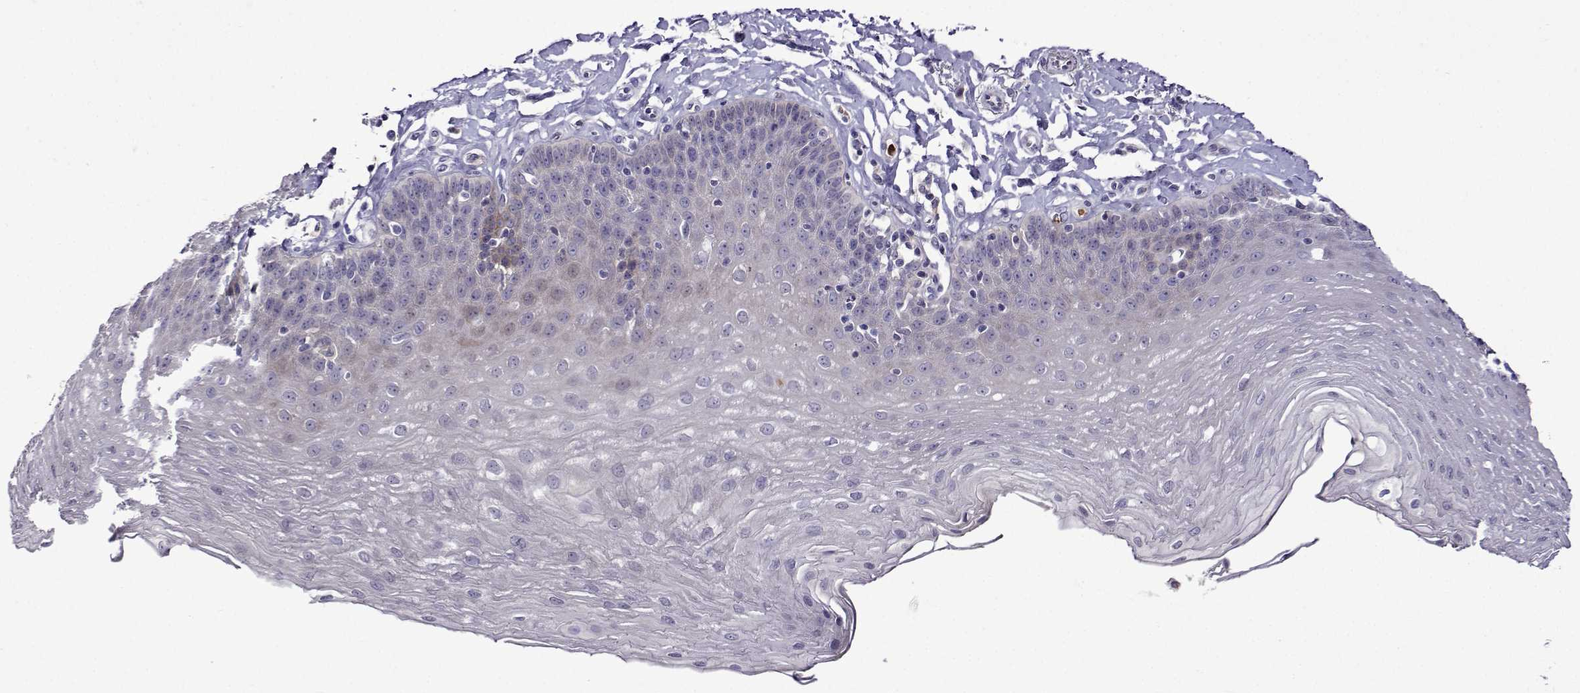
{"staining": {"intensity": "negative", "quantity": "none", "location": "none"}, "tissue": "esophagus", "cell_type": "Squamous epithelial cells", "image_type": "normal", "snomed": [{"axis": "morphology", "description": "Normal tissue, NOS"}, {"axis": "topography", "description": "Esophagus"}], "caption": "Protein analysis of normal esophagus exhibits no significant staining in squamous epithelial cells.", "gene": "SULT2A1", "patient": {"sex": "female", "age": 81}}